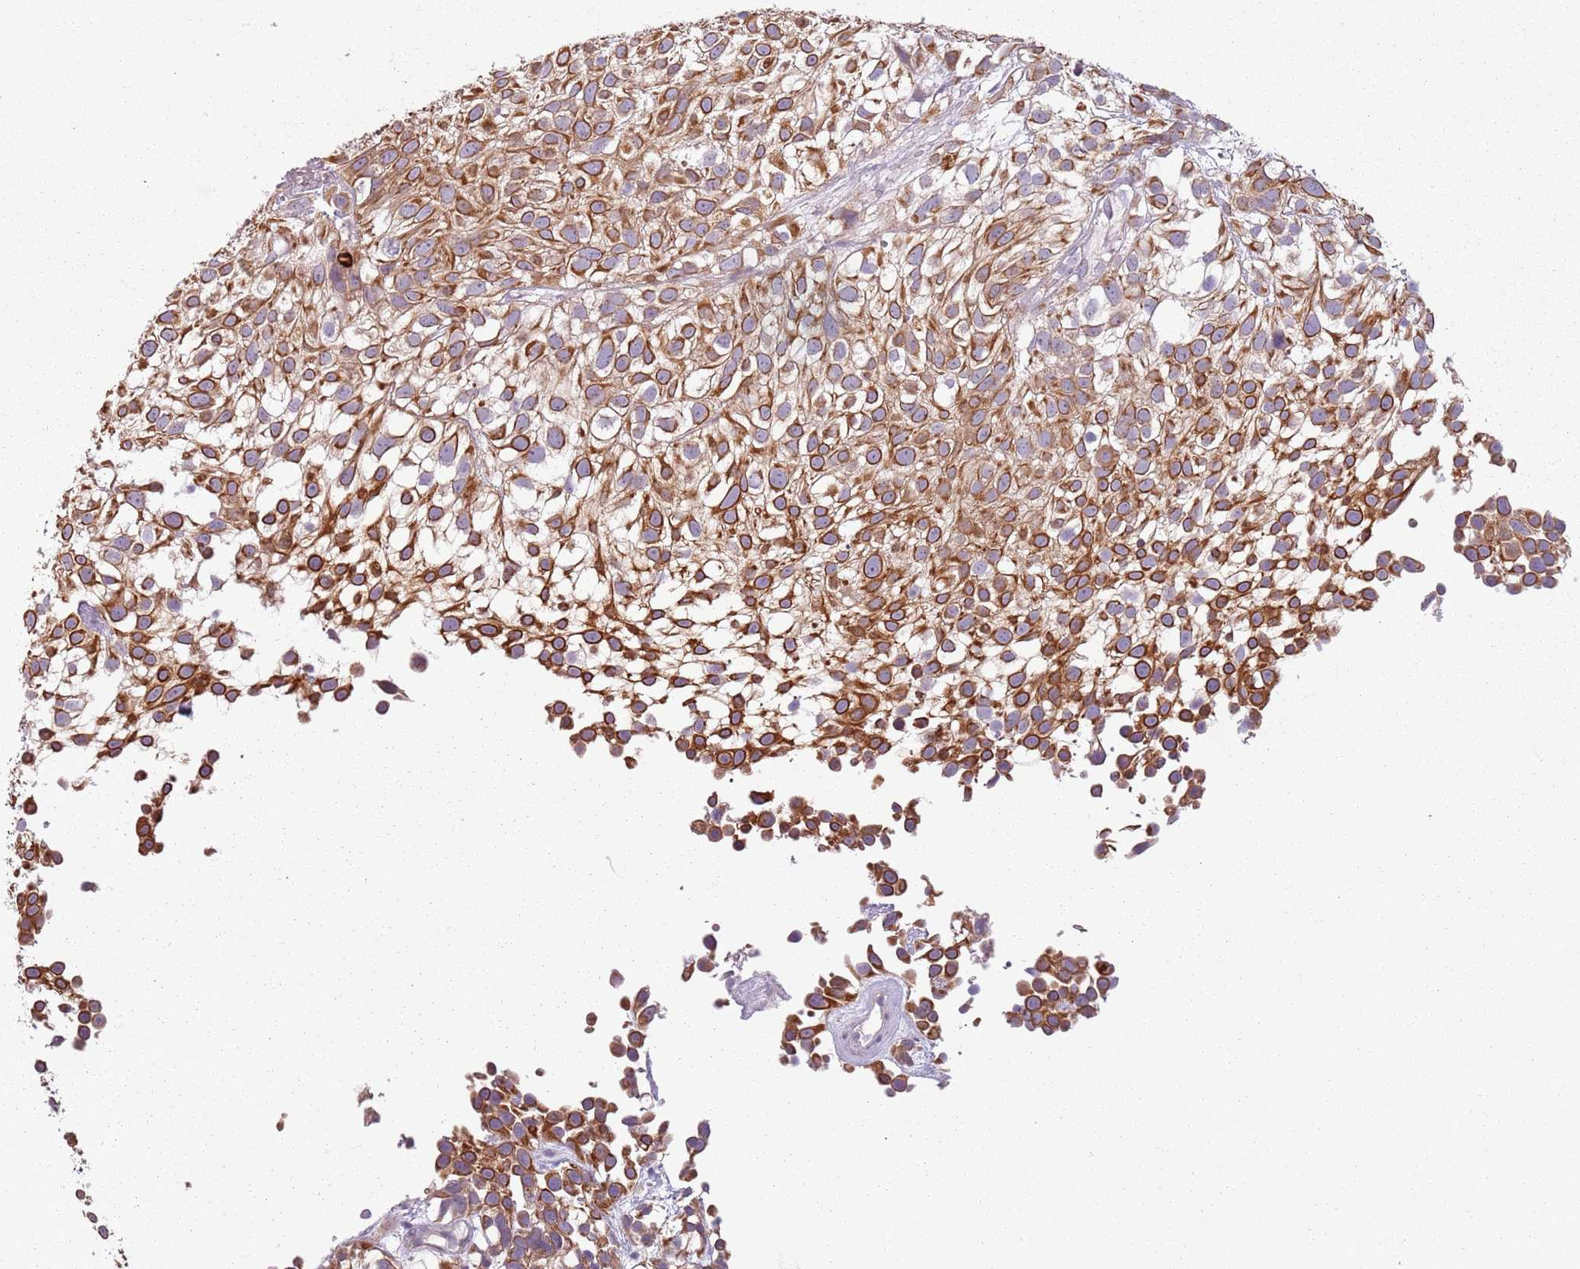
{"staining": {"intensity": "strong", "quantity": "25%-75%", "location": "cytoplasmic/membranous"}, "tissue": "urothelial cancer", "cell_type": "Tumor cells", "image_type": "cancer", "snomed": [{"axis": "morphology", "description": "Urothelial carcinoma, High grade"}, {"axis": "topography", "description": "Urinary bladder"}], "caption": "Immunohistochemical staining of human urothelial cancer demonstrates high levels of strong cytoplasmic/membranous protein staining in about 25%-75% of tumor cells.", "gene": "TLCD2", "patient": {"sex": "male", "age": 56}}